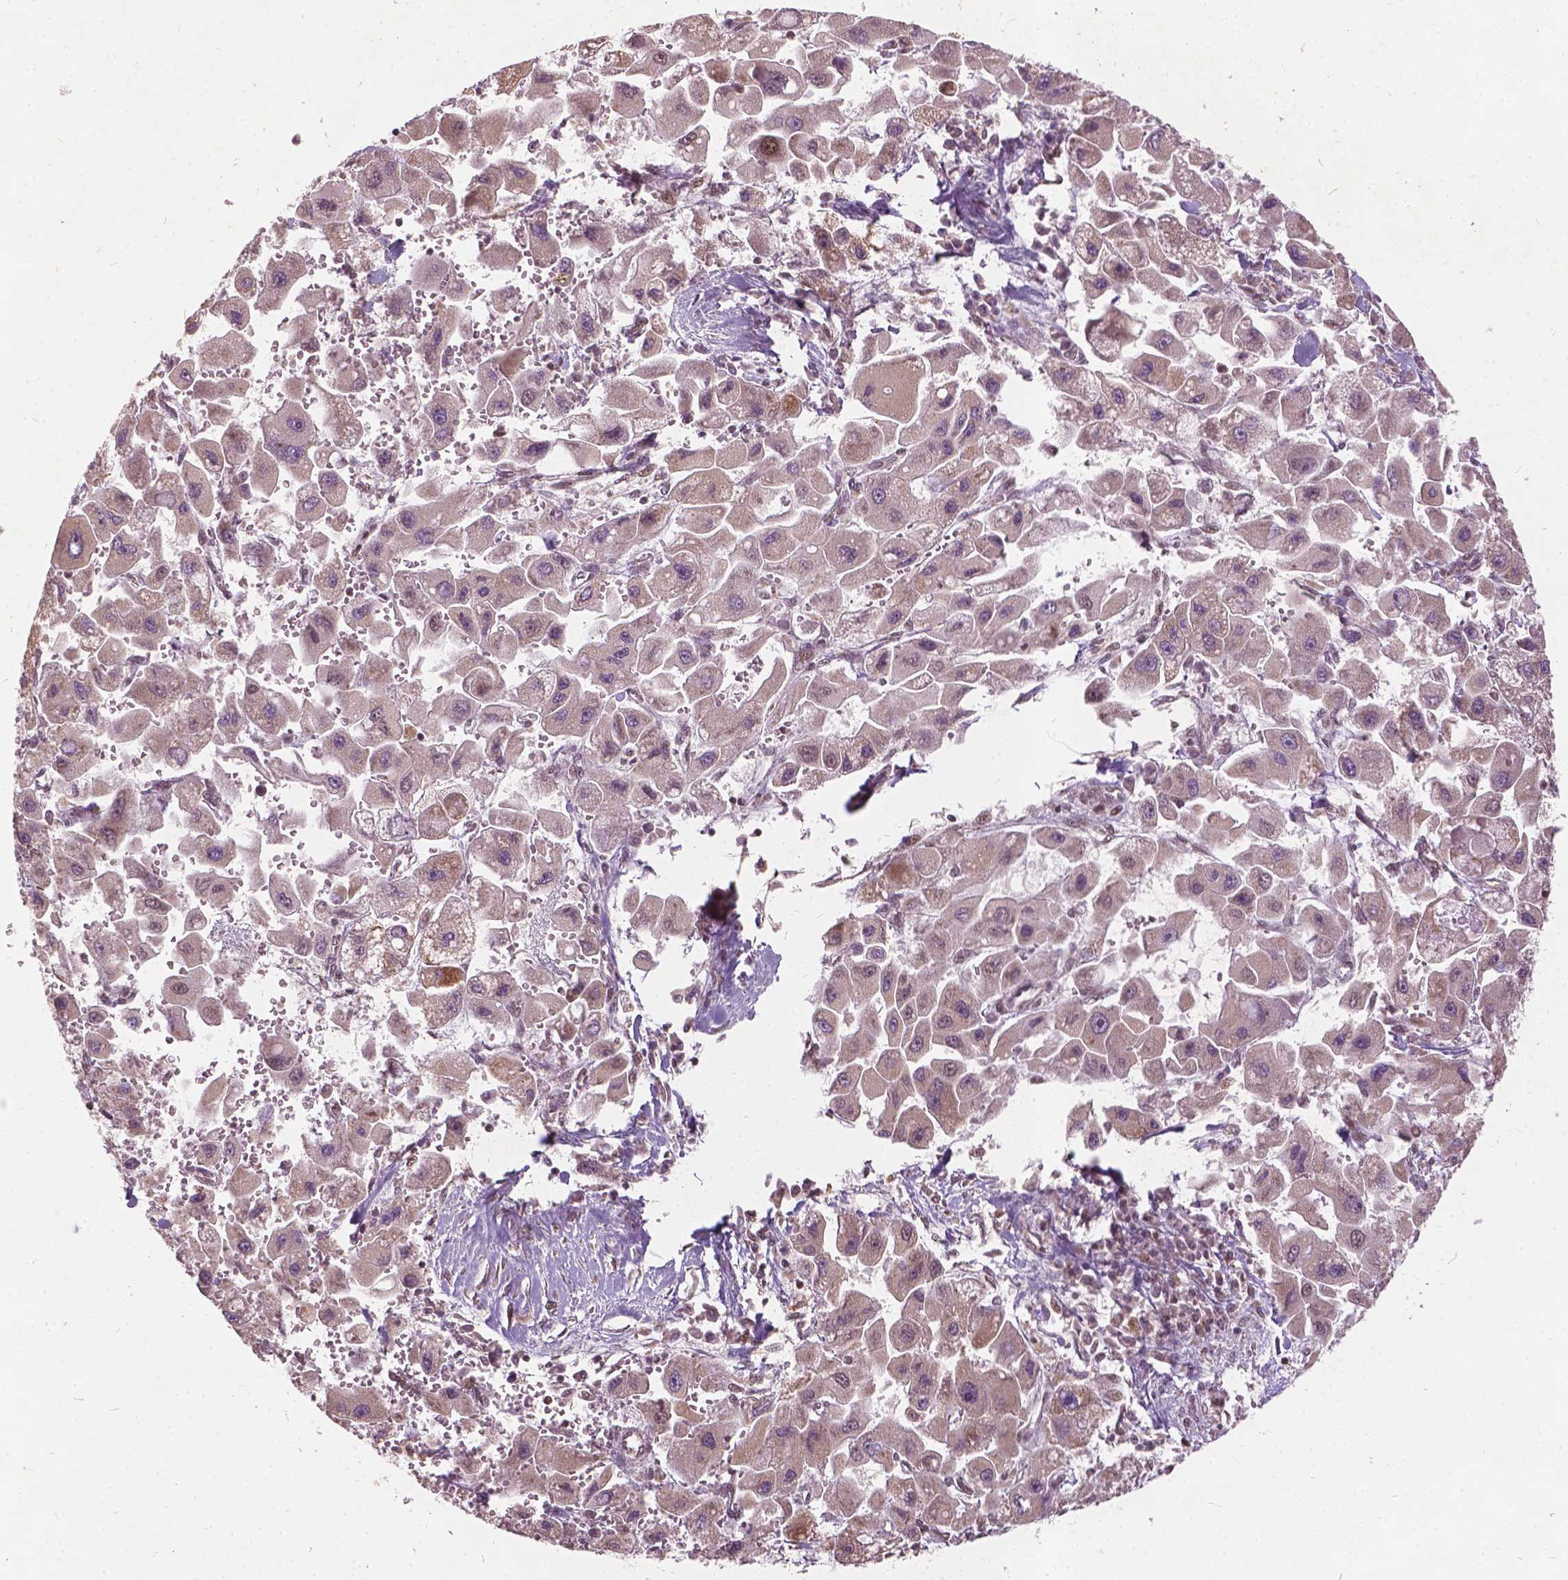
{"staining": {"intensity": "weak", "quantity": "<25%", "location": "cytoplasmic/membranous,nuclear"}, "tissue": "liver cancer", "cell_type": "Tumor cells", "image_type": "cancer", "snomed": [{"axis": "morphology", "description": "Carcinoma, Hepatocellular, NOS"}, {"axis": "topography", "description": "Liver"}], "caption": "An immunohistochemistry histopathology image of liver cancer (hepatocellular carcinoma) is shown. There is no staining in tumor cells of liver cancer (hepatocellular carcinoma).", "gene": "GPS2", "patient": {"sex": "male", "age": 24}}